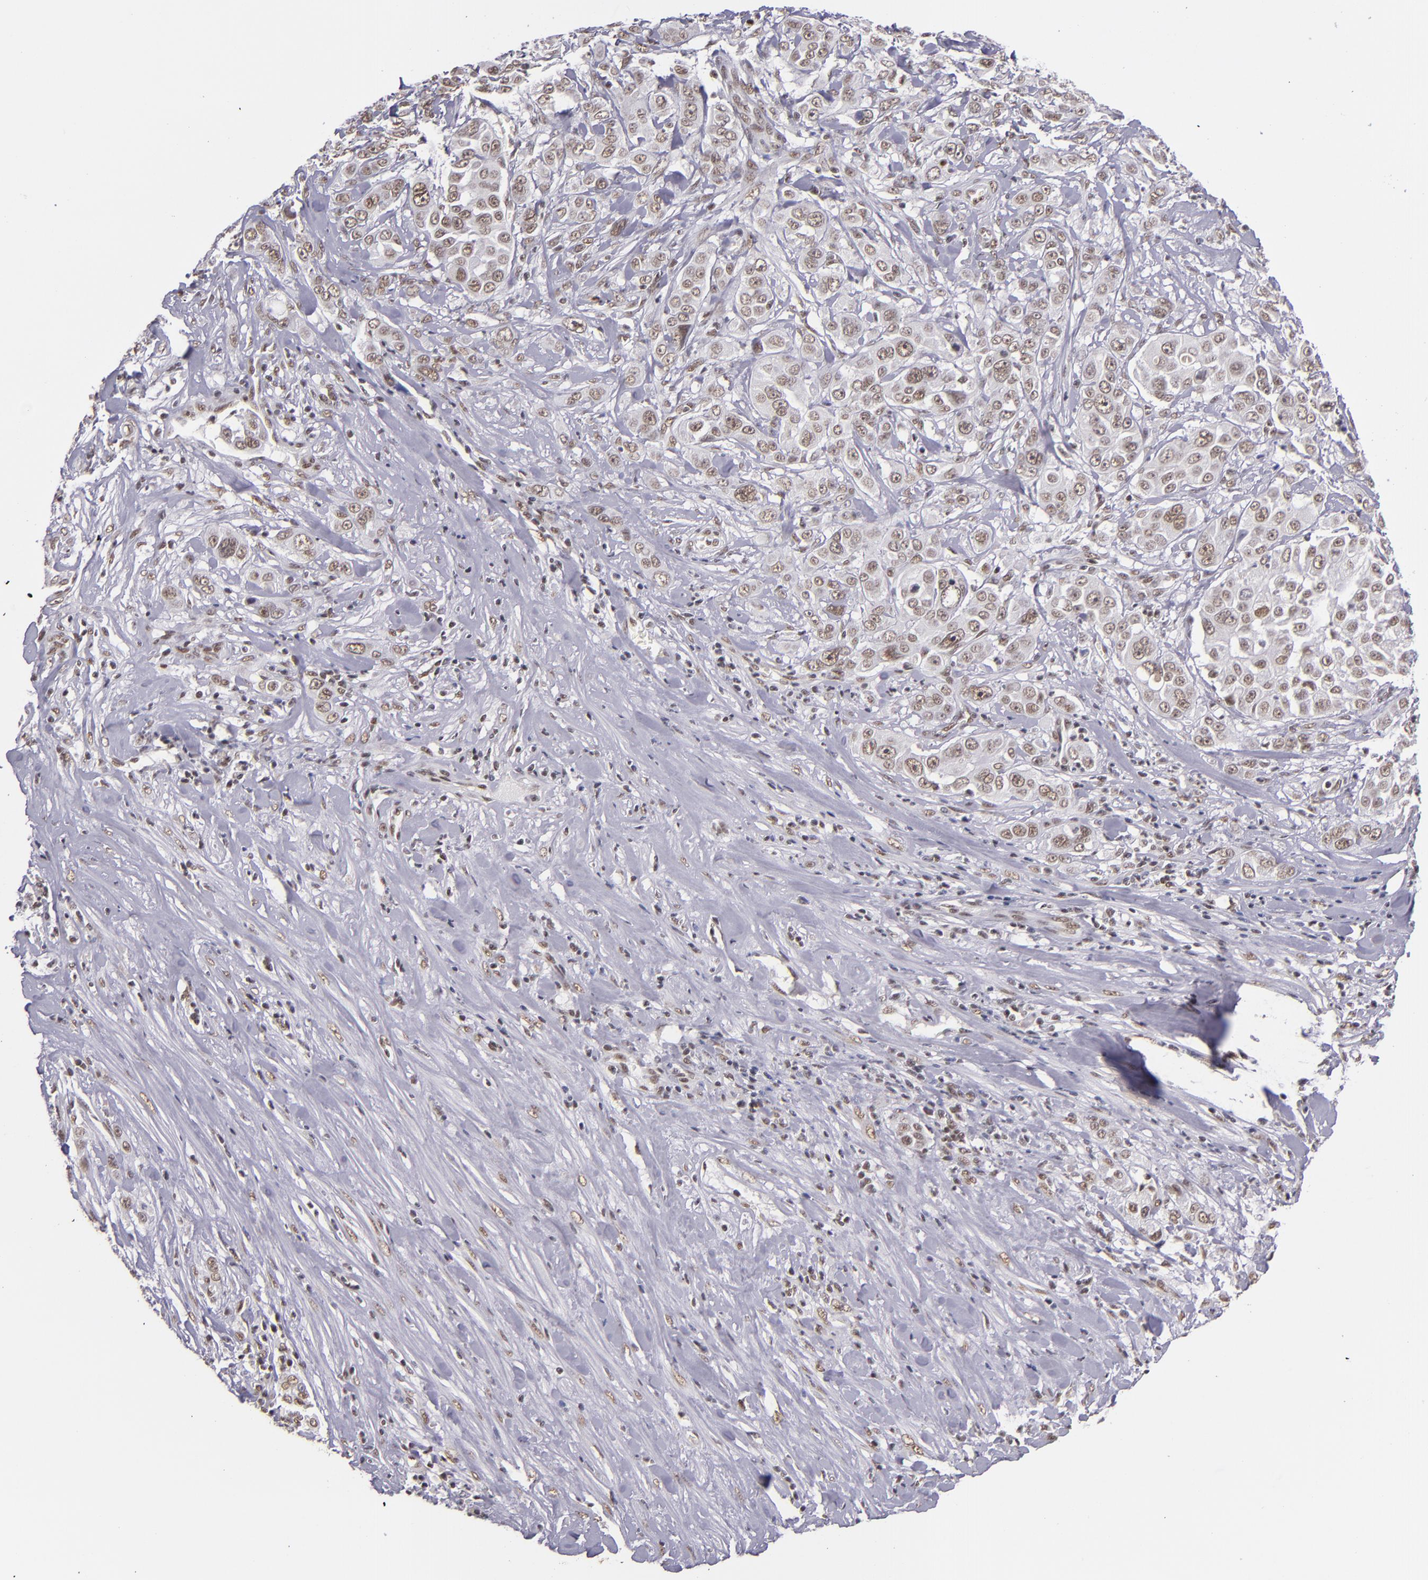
{"staining": {"intensity": "weak", "quantity": "25%-75%", "location": "nuclear"}, "tissue": "pancreatic cancer", "cell_type": "Tumor cells", "image_type": "cancer", "snomed": [{"axis": "morphology", "description": "Adenocarcinoma, NOS"}, {"axis": "topography", "description": "Pancreas"}], "caption": "An IHC photomicrograph of tumor tissue is shown. Protein staining in brown labels weak nuclear positivity in adenocarcinoma (pancreatic) within tumor cells.", "gene": "ZNF148", "patient": {"sex": "female", "age": 52}}